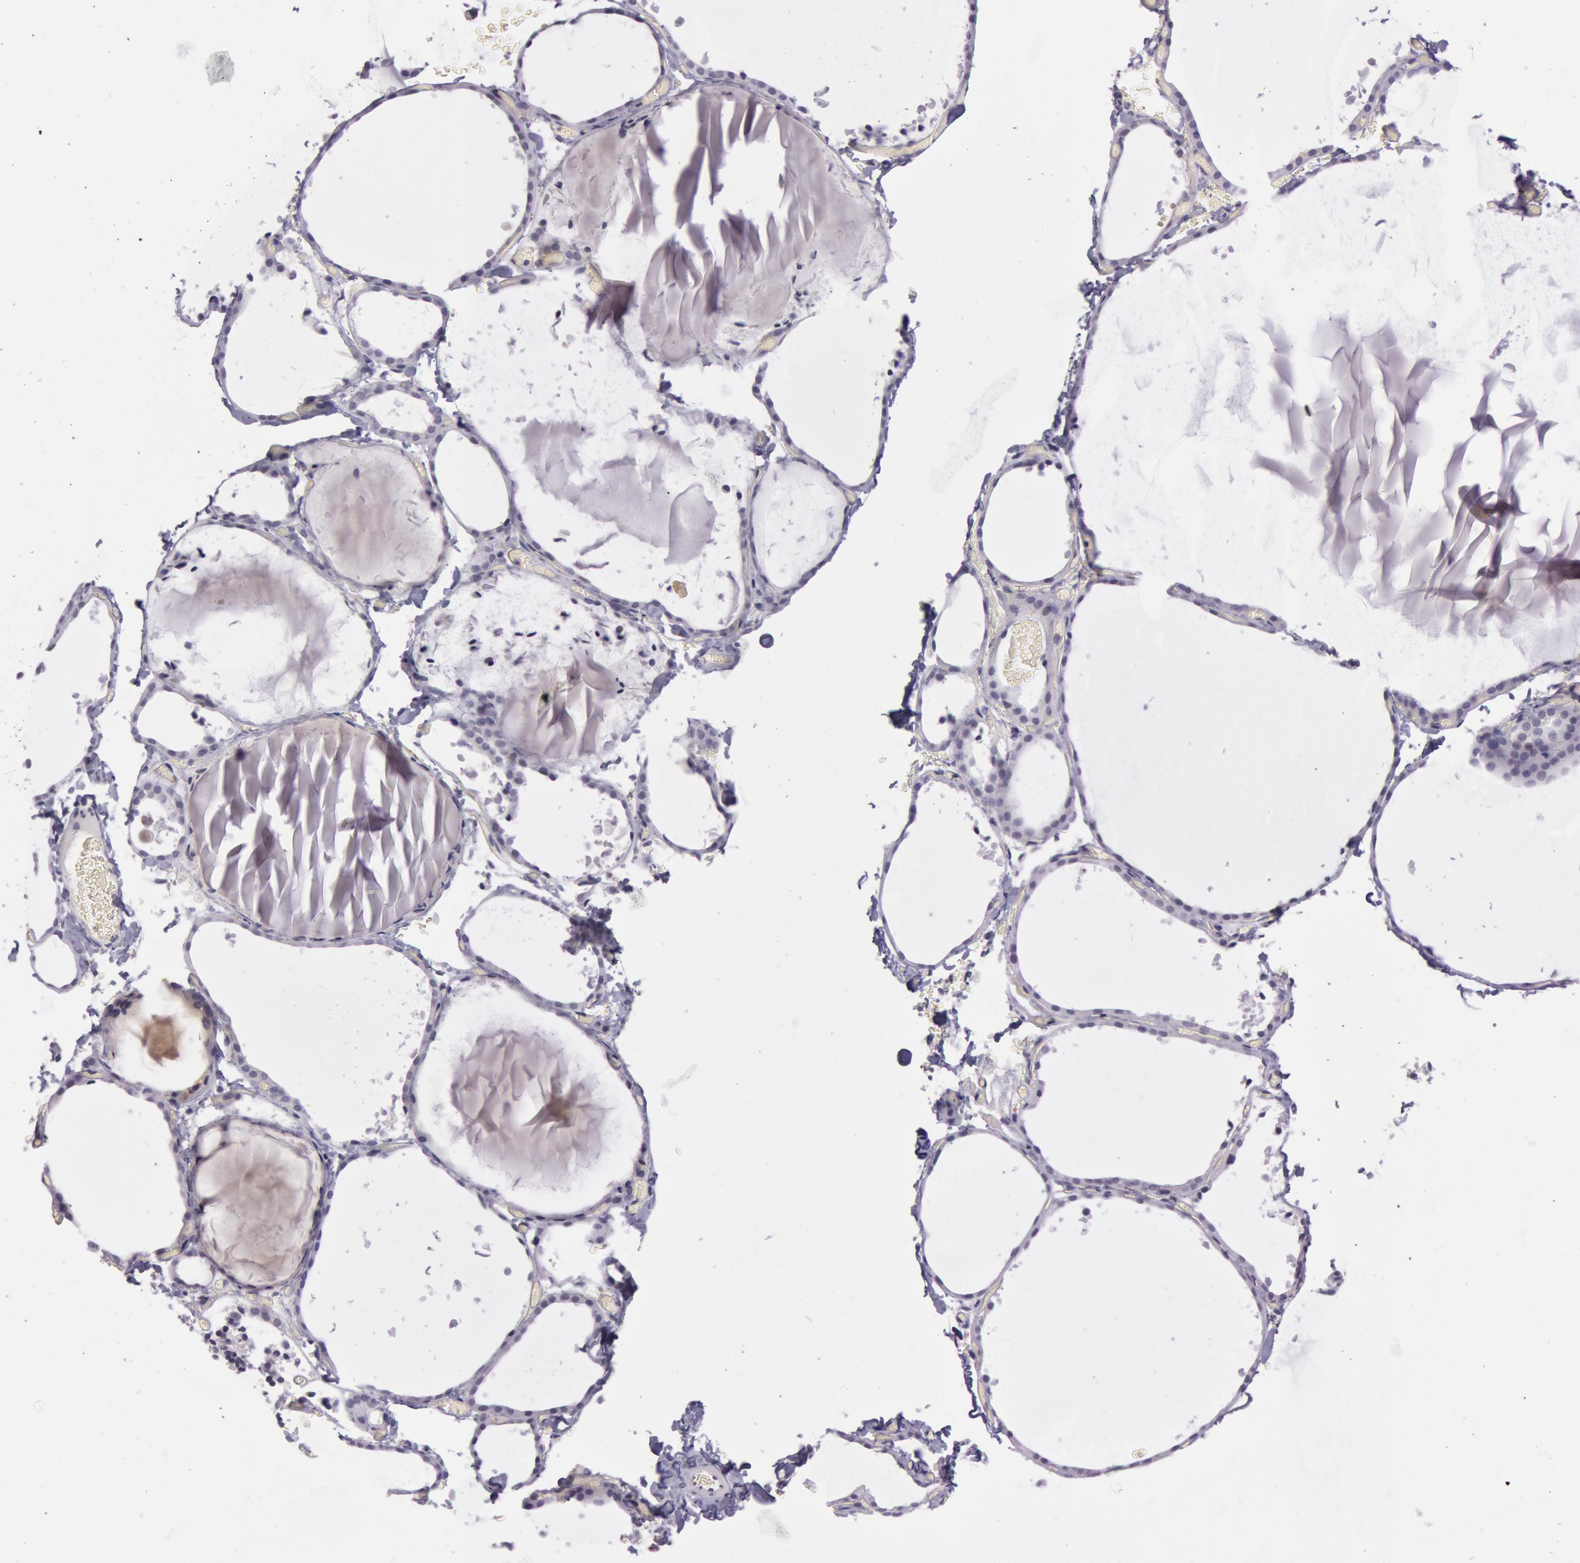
{"staining": {"intensity": "negative", "quantity": "none", "location": "none"}, "tissue": "thyroid gland", "cell_type": "Glandular cells", "image_type": "normal", "snomed": [{"axis": "morphology", "description": "Normal tissue, NOS"}, {"axis": "topography", "description": "Thyroid gland"}], "caption": "Thyroid gland stained for a protein using immunohistochemistry reveals no staining glandular cells.", "gene": "IL1RN", "patient": {"sex": "female", "age": 22}}